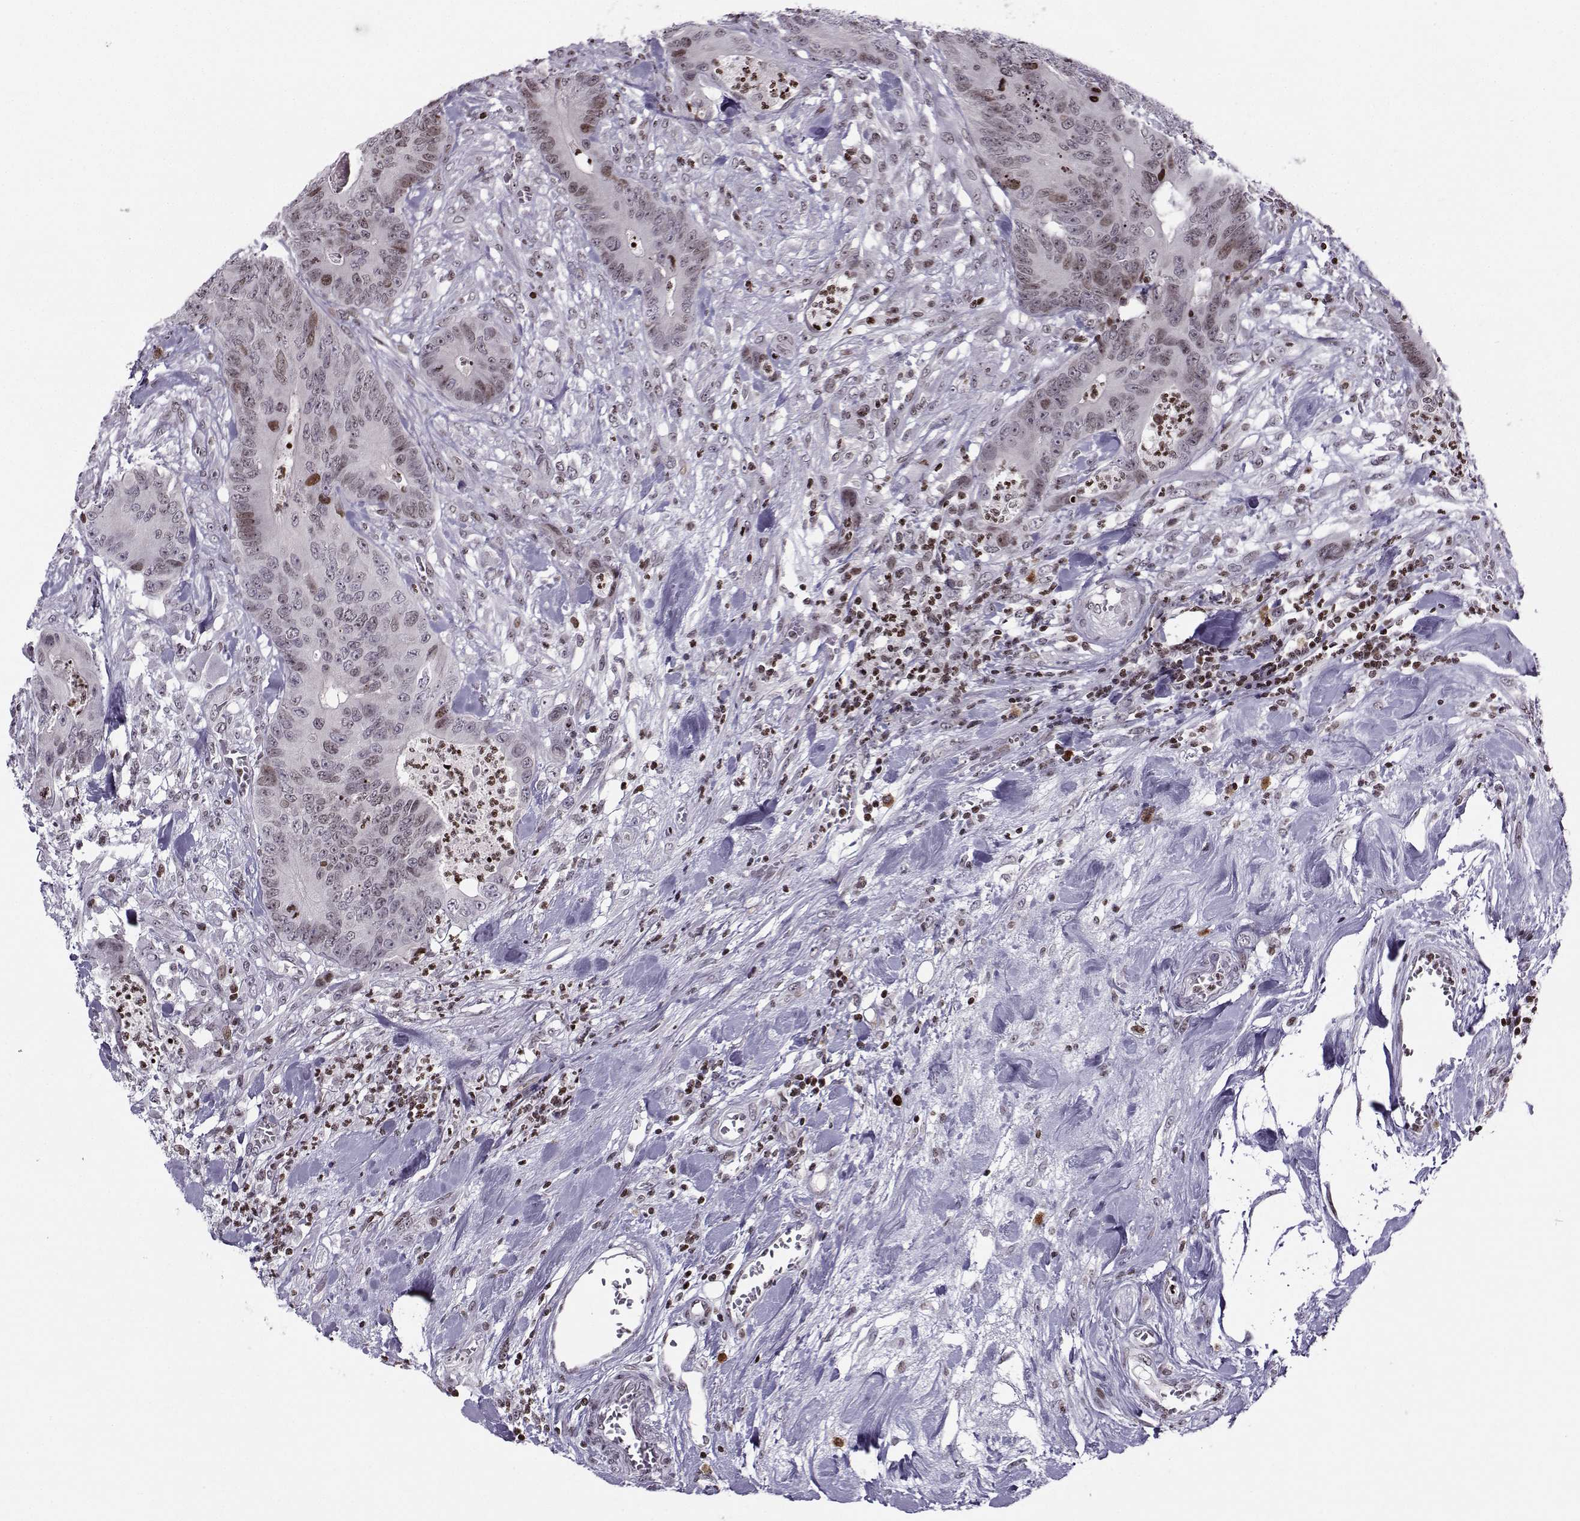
{"staining": {"intensity": "moderate", "quantity": "<25%", "location": "nuclear"}, "tissue": "colorectal cancer", "cell_type": "Tumor cells", "image_type": "cancer", "snomed": [{"axis": "morphology", "description": "Adenocarcinoma, NOS"}, {"axis": "topography", "description": "Colon"}], "caption": "Immunohistochemical staining of adenocarcinoma (colorectal) shows moderate nuclear protein expression in approximately <25% of tumor cells. The staining was performed using DAB (3,3'-diaminobenzidine) to visualize the protein expression in brown, while the nuclei were stained in blue with hematoxylin (Magnification: 20x).", "gene": "ZNF19", "patient": {"sex": "male", "age": 84}}